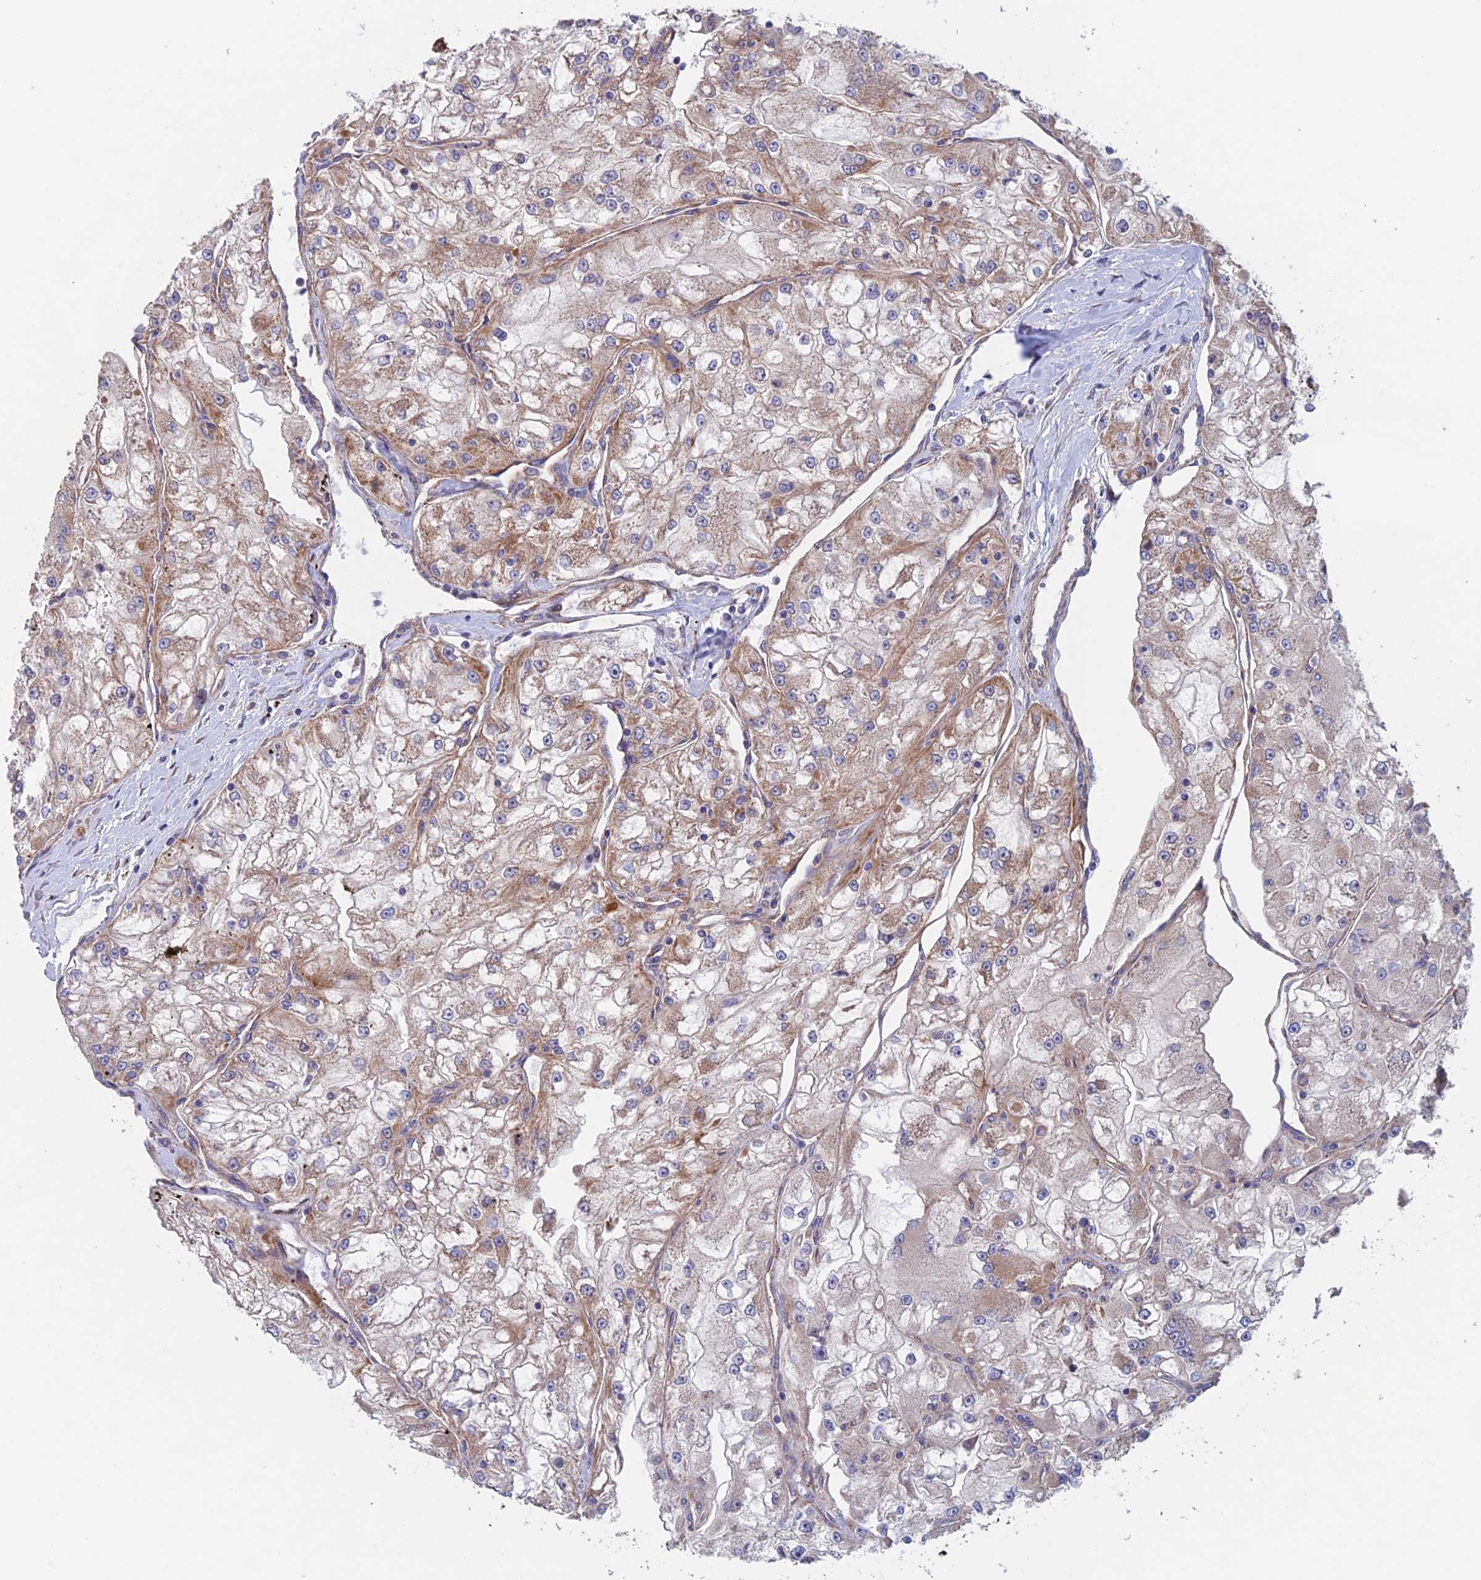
{"staining": {"intensity": "moderate", "quantity": "25%-75%", "location": "cytoplasmic/membranous"}, "tissue": "renal cancer", "cell_type": "Tumor cells", "image_type": "cancer", "snomed": [{"axis": "morphology", "description": "Adenocarcinoma, NOS"}, {"axis": "topography", "description": "Kidney"}], "caption": "Protein staining of adenocarcinoma (renal) tissue shows moderate cytoplasmic/membranous expression in approximately 25%-75% of tumor cells. Using DAB (brown) and hematoxylin (blue) stains, captured at high magnification using brightfield microscopy.", "gene": "MRPL1", "patient": {"sex": "female", "age": 72}}